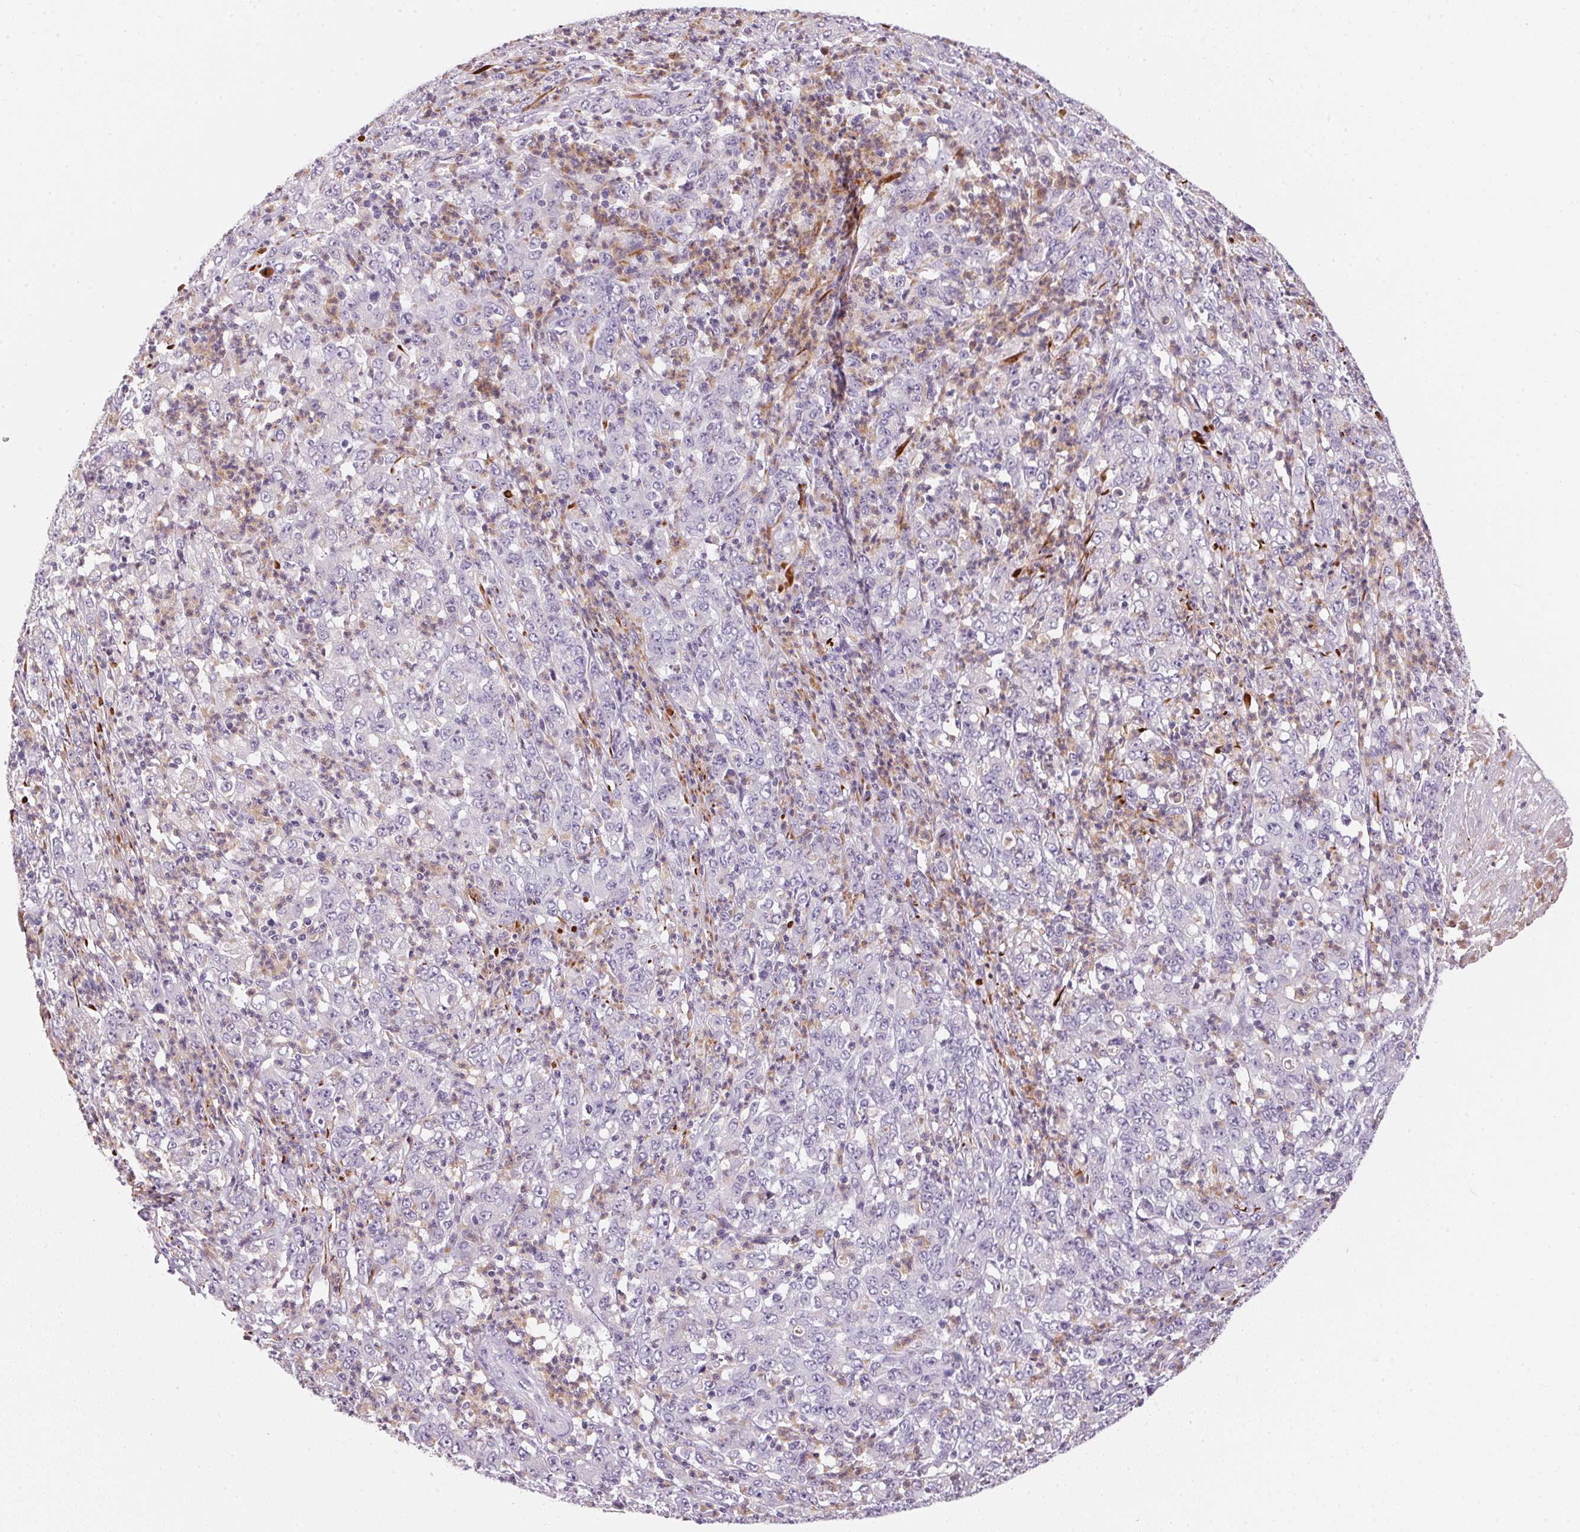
{"staining": {"intensity": "negative", "quantity": "none", "location": "none"}, "tissue": "stomach cancer", "cell_type": "Tumor cells", "image_type": "cancer", "snomed": [{"axis": "morphology", "description": "Adenocarcinoma, NOS"}, {"axis": "topography", "description": "Stomach, lower"}], "caption": "This is a image of IHC staining of adenocarcinoma (stomach), which shows no expression in tumor cells. (DAB (3,3'-diaminobenzidine) IHC, high magnification).", "gene": "ECPAS", "patient": {"sex": "female", "age": 71}}